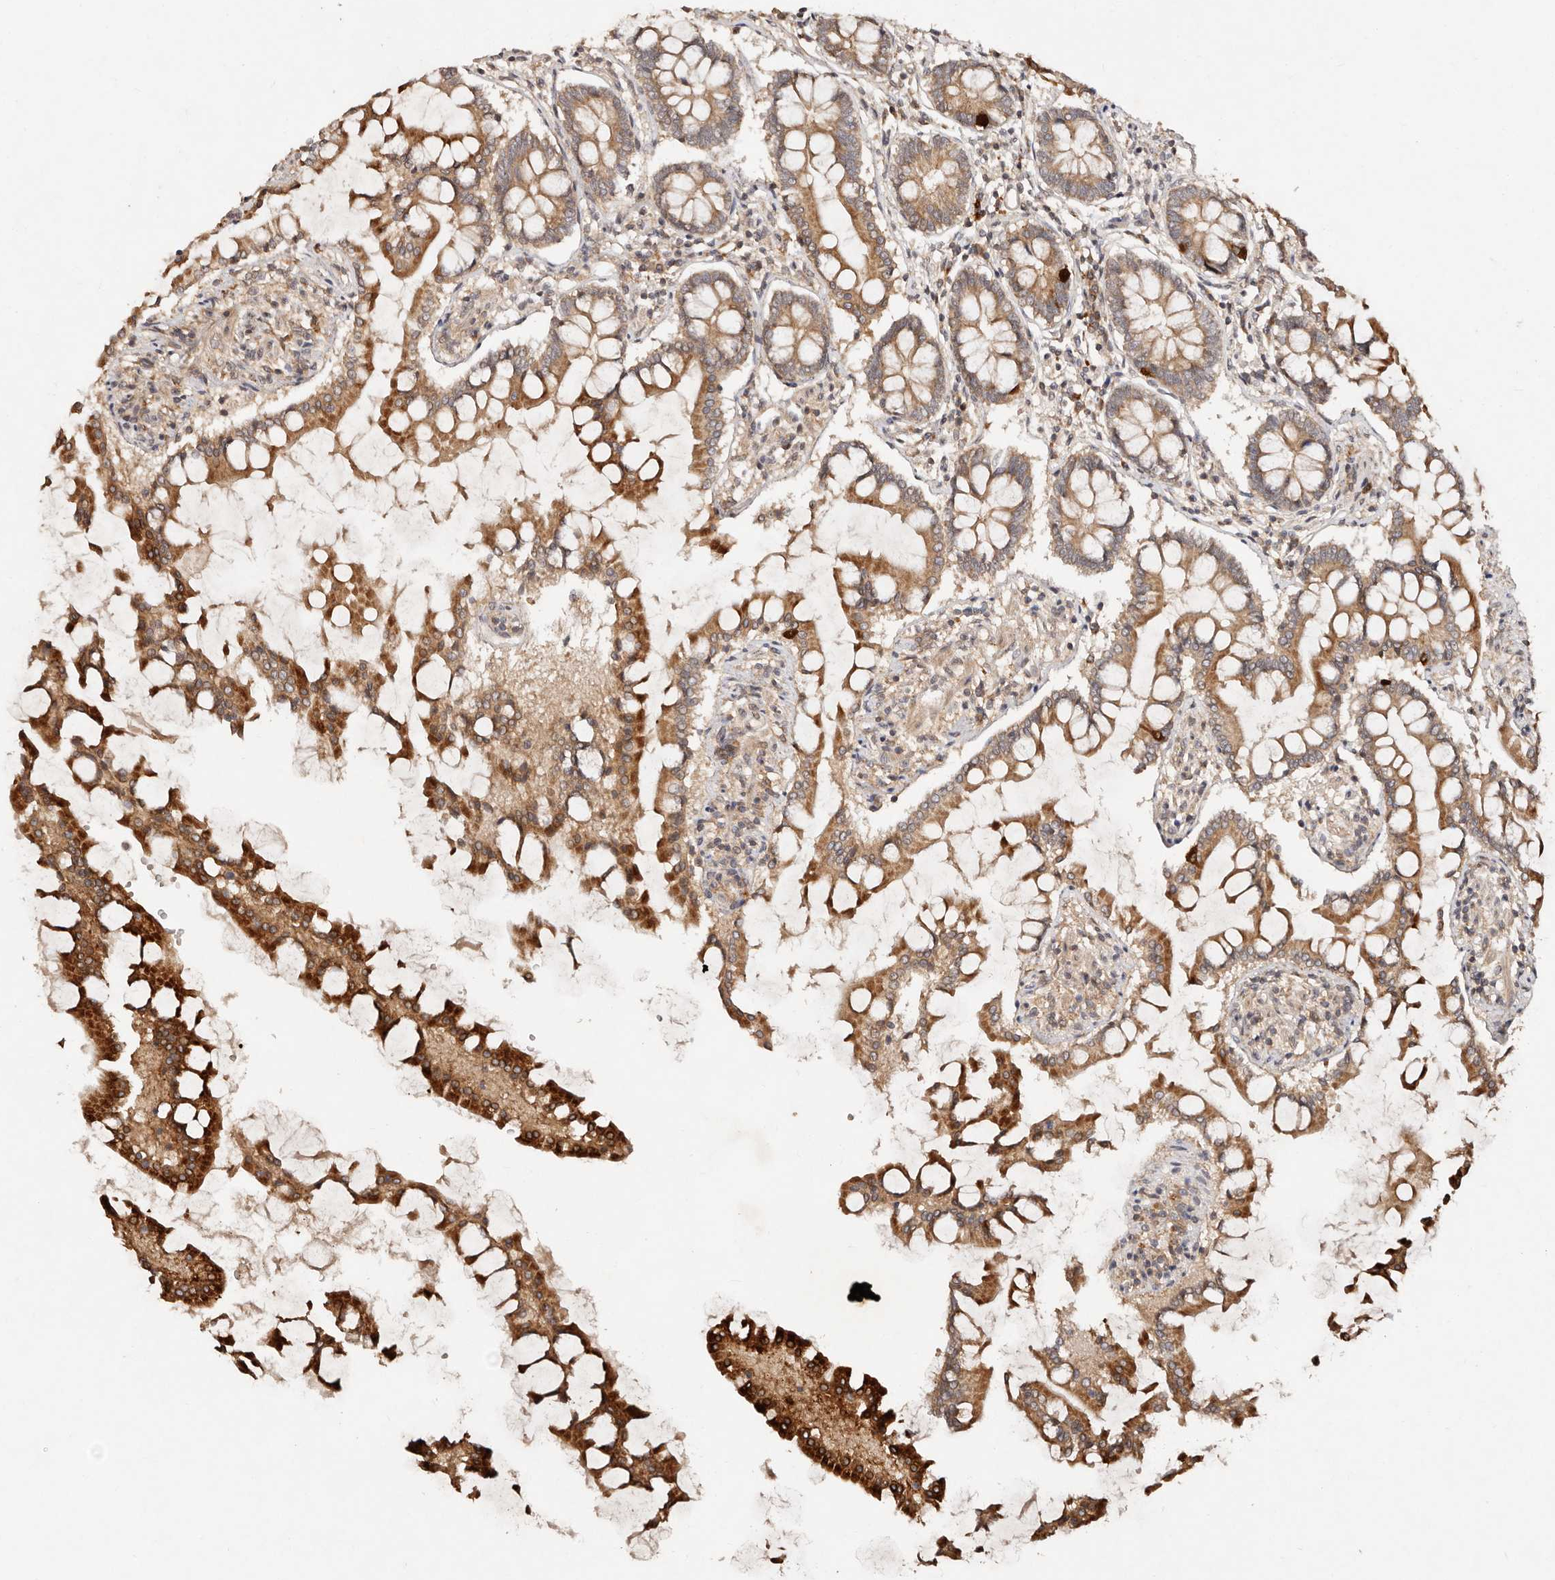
{"staining": {"intensity": "strong", "quantity": ">75%", "location": "cytoplasmic/membranous"}, "tissue": "small intestine", "cell_type": "Glandular cells", "image_type": "normal", "snomed": [{"axis": "morphology", "description": "Normal tissue, NOS"}, {"axis": "topography", "description": "Small intestine"}], "caption": "The histopathology image reveals immunohistochemical staining of benign small intestine. There is strong cytoplasmic/membranous positivity is appreciated in about >75% of glandular cells. The protein is stained brown, and the nuclei are stained in blue (DAB IHC with brightfield microscopy, high magnification).", "gene": "DENND11", "patient": {"sex": "male", "age": 41}}